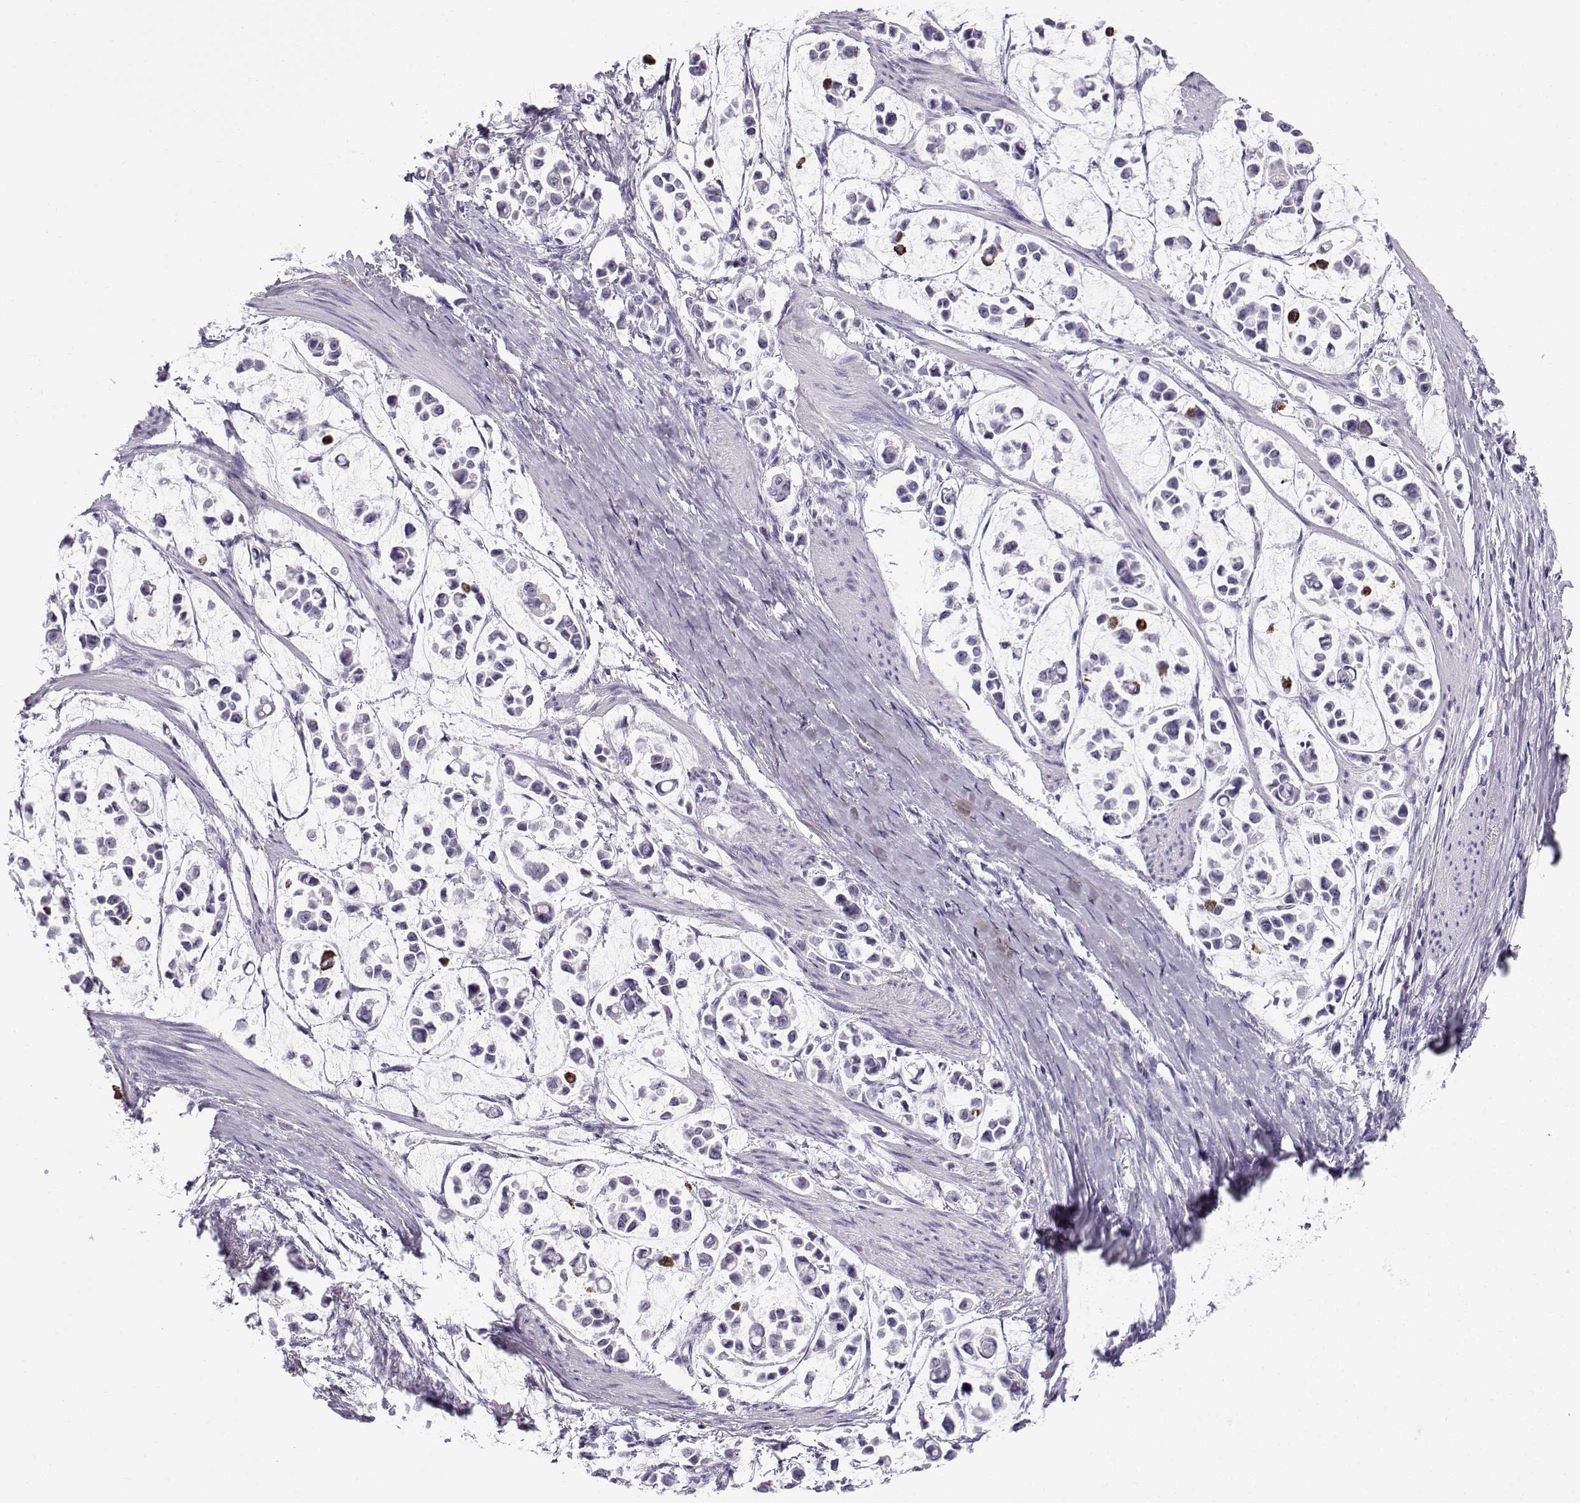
{"staining": {"intensity": "strong", "quantity": "<25%", "location": "cytoplasmic/membranous"}, "tissue": "stomach cancer", "cell_type": "Tumor cells", "image_type": "cancer", "snomed": [{"axis": "morphology", "description": "Adenocarcinoma, NOS"}, {"axis": "topography", "description": "Stomach"}], "caption": "Approximately <25% of tumor cells in human stomach cancer display strong cytoplasmic/membranous protein positivity as visualized by brown immunohistochemical staining.", "gene": "ZBTB8B", "patient": {"sex": "male", "age": 82}}